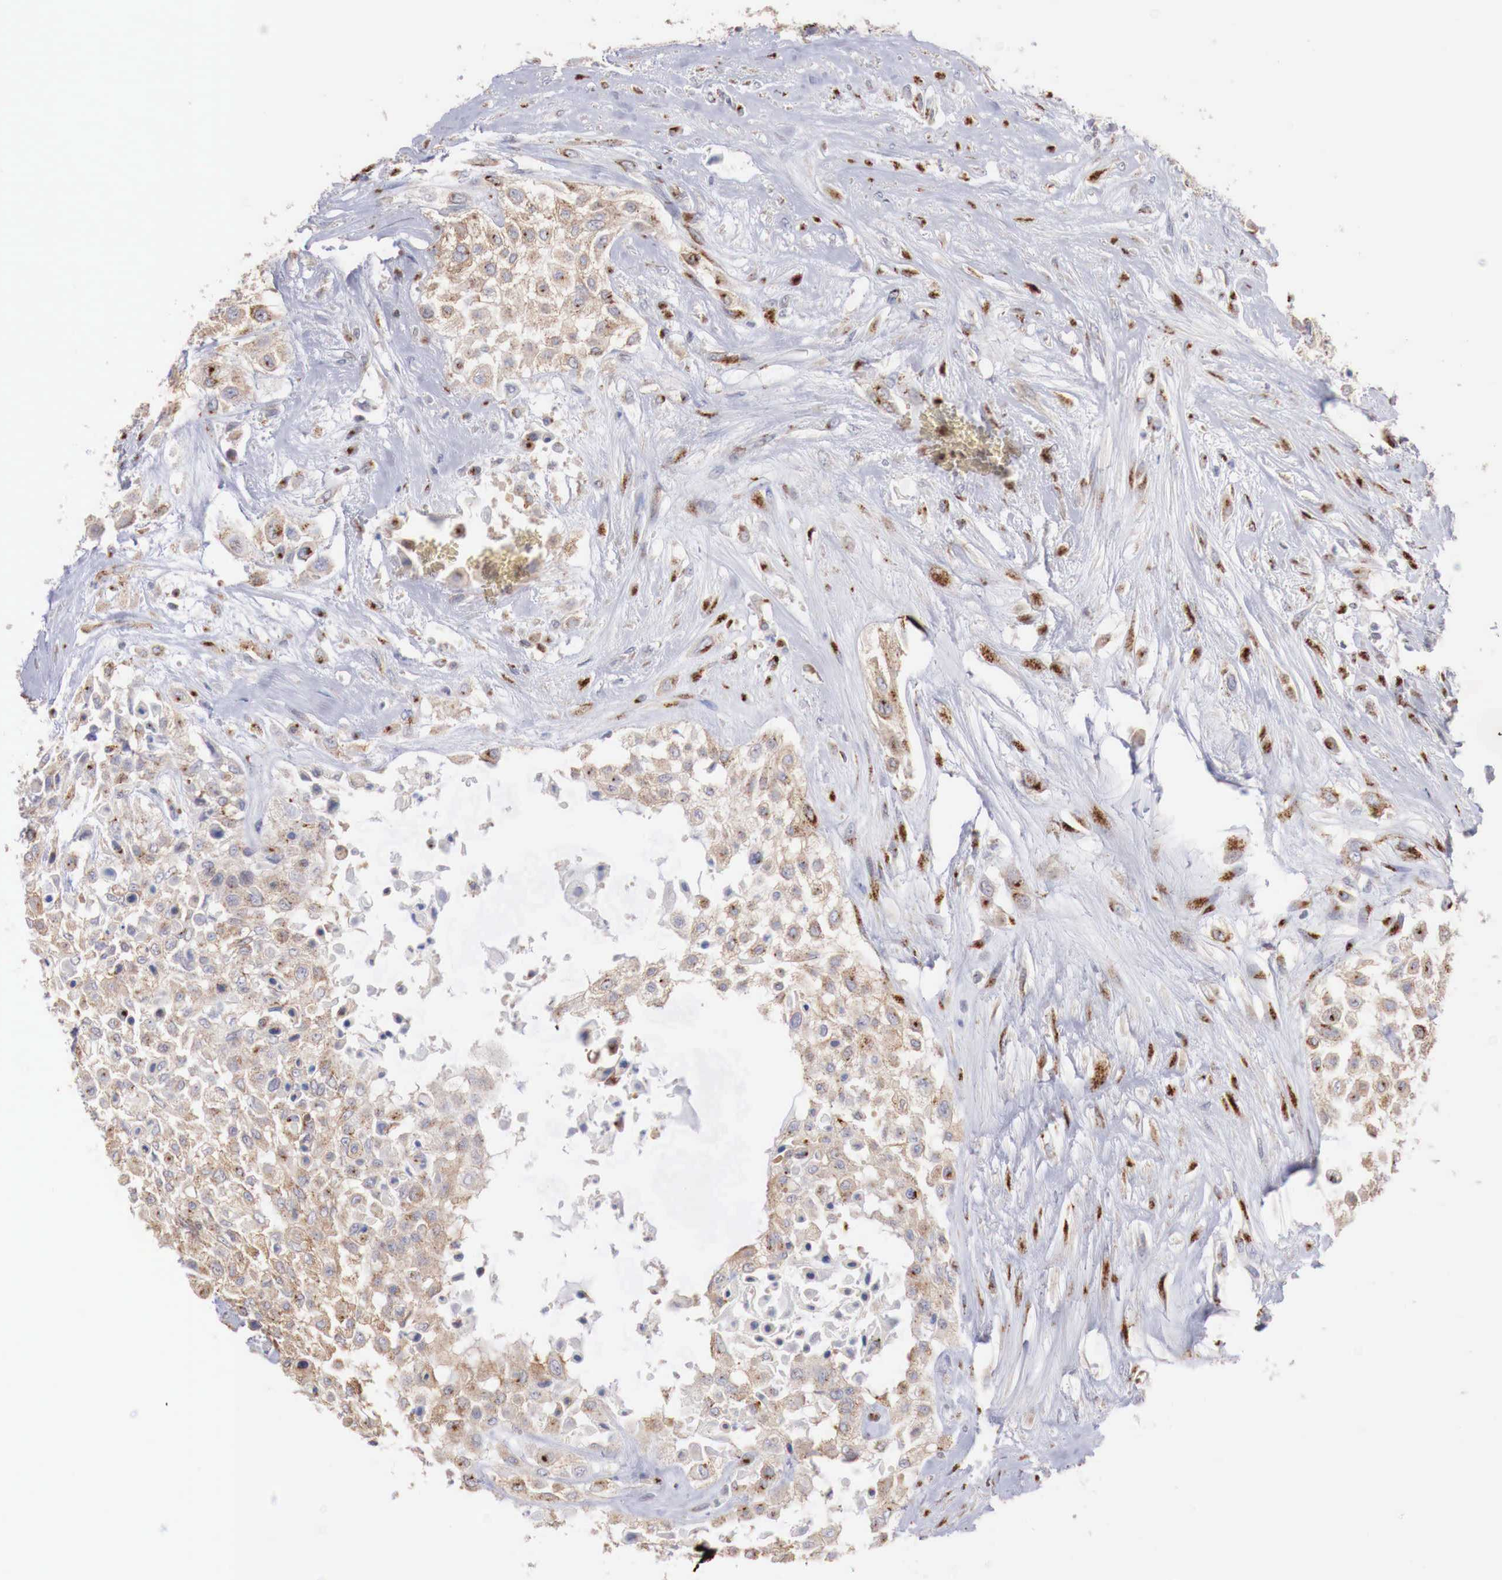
{"staining": {"intensity": "moderate", "quantity": "25%-75%", "location": "cytoplasmic/membranous"}, "tissue": "urothelial cancer", "cell_type": "Tumor cells", "image_type": "cancer", "snomed": [{"axis": "morphology", "description": "Urothelial carcinoma, High grade"}, {"axis": "topography", "description": "Urinary bladder"}], "caption": "DAB immunohistochemical staining of urothelial carcinoma (high-grade) reveals moderate cytoplasmic/membranous protein positivity in approximately 25%-75% of tumor cells.", "gene": "SYAP1", "patient": {"sex": "male", "age": 57}}